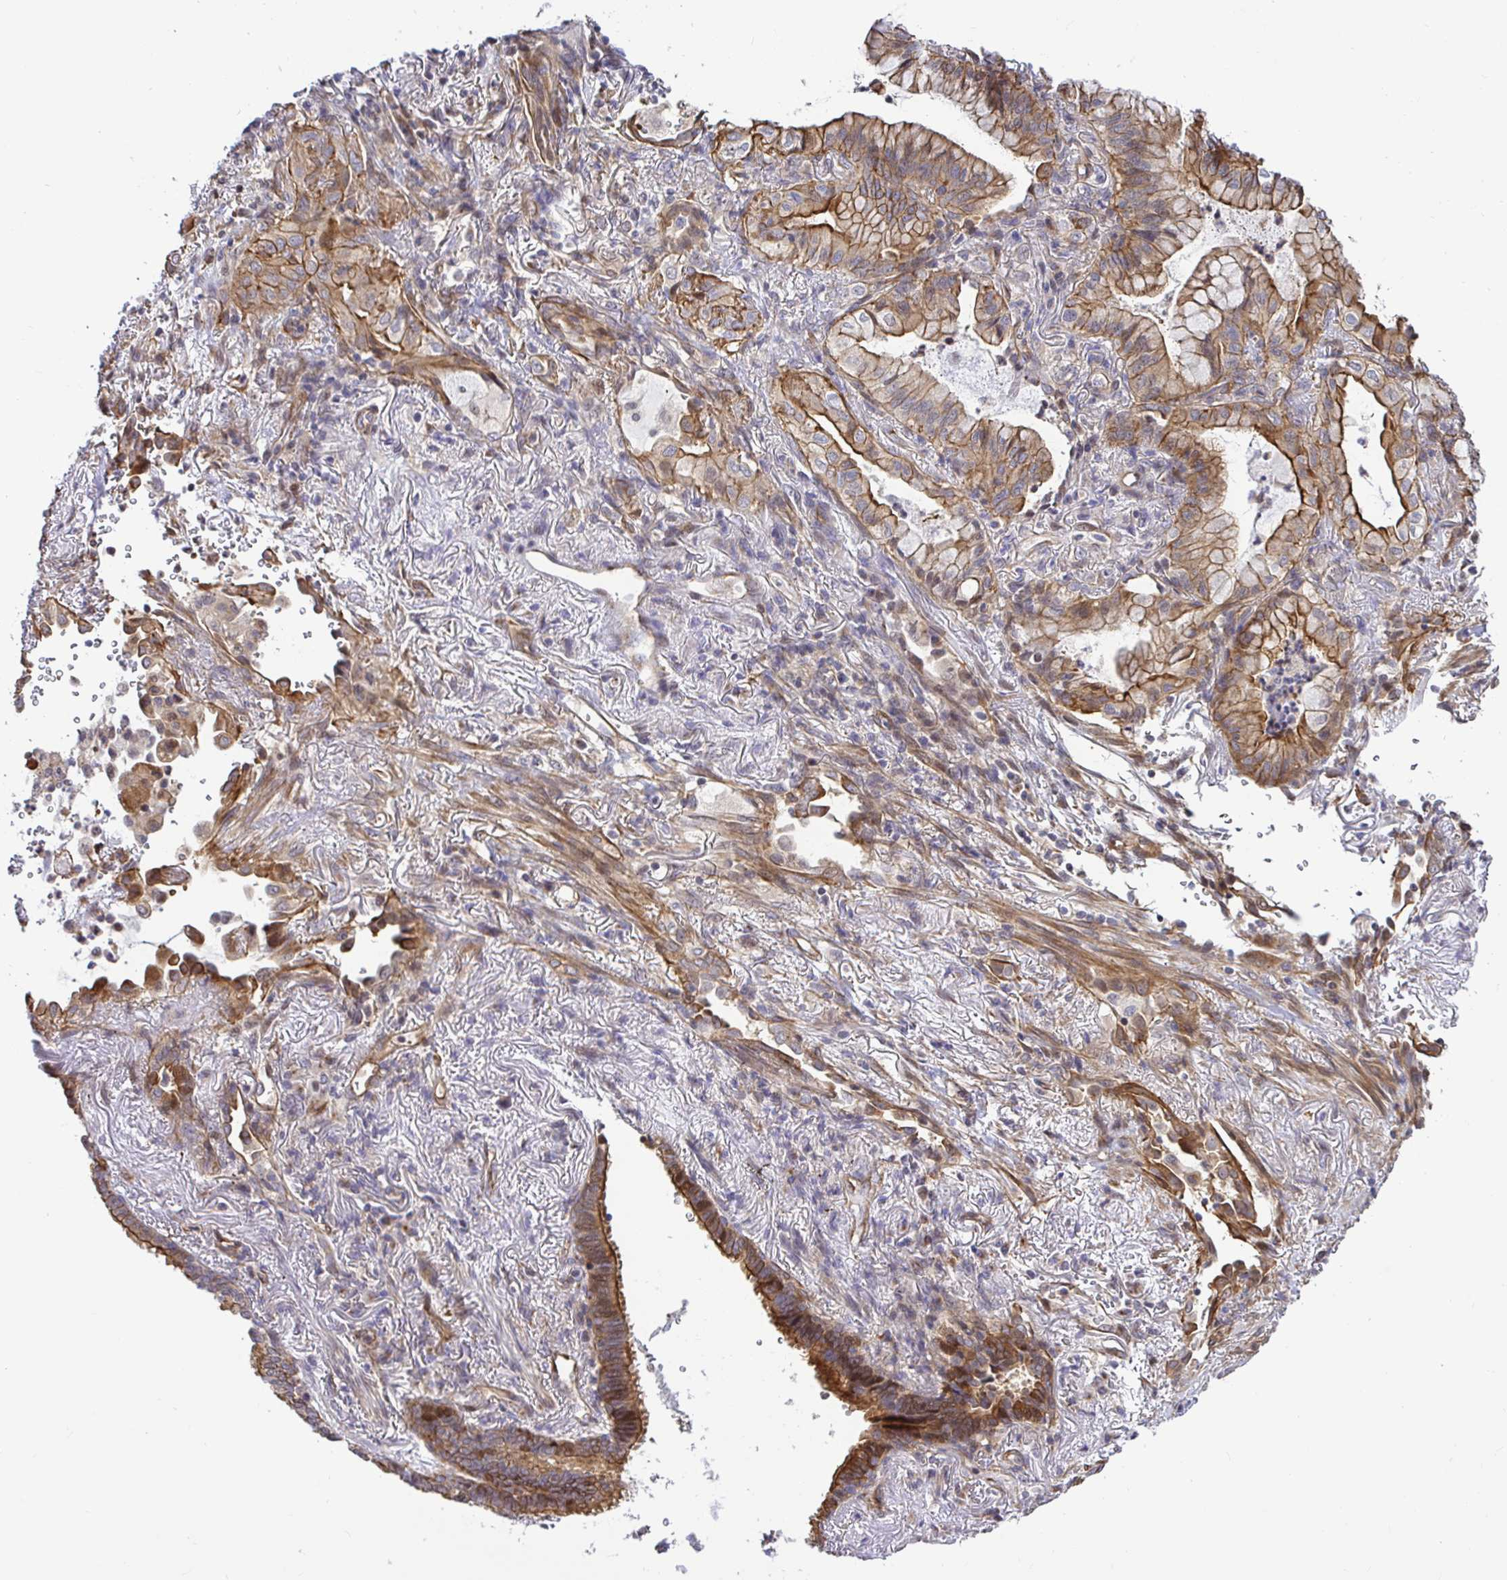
{"staining": {"intensity": "moderate", "quantity": ">75%", "location": "cytoplasmic/membranous"}, "tissue": "lung cancer", "cell_type": "Tumor cells", "image_type": "cancer", "snomed": [{"axis": "morphology", "description": "Adenocarcinoma, NOS"}, {"axis": "topography", "description": "Lung"}], "caption": "DAB (3,3'-diaminobenzidine) immunohistochemical staining of human lung adenocarcinoma reveals moderate cytoplasmic/membranous protein staining in approximately >75% of tumor cells.", "gene": "TRIM55", "patient": {"sex": "male", "age": 77}}